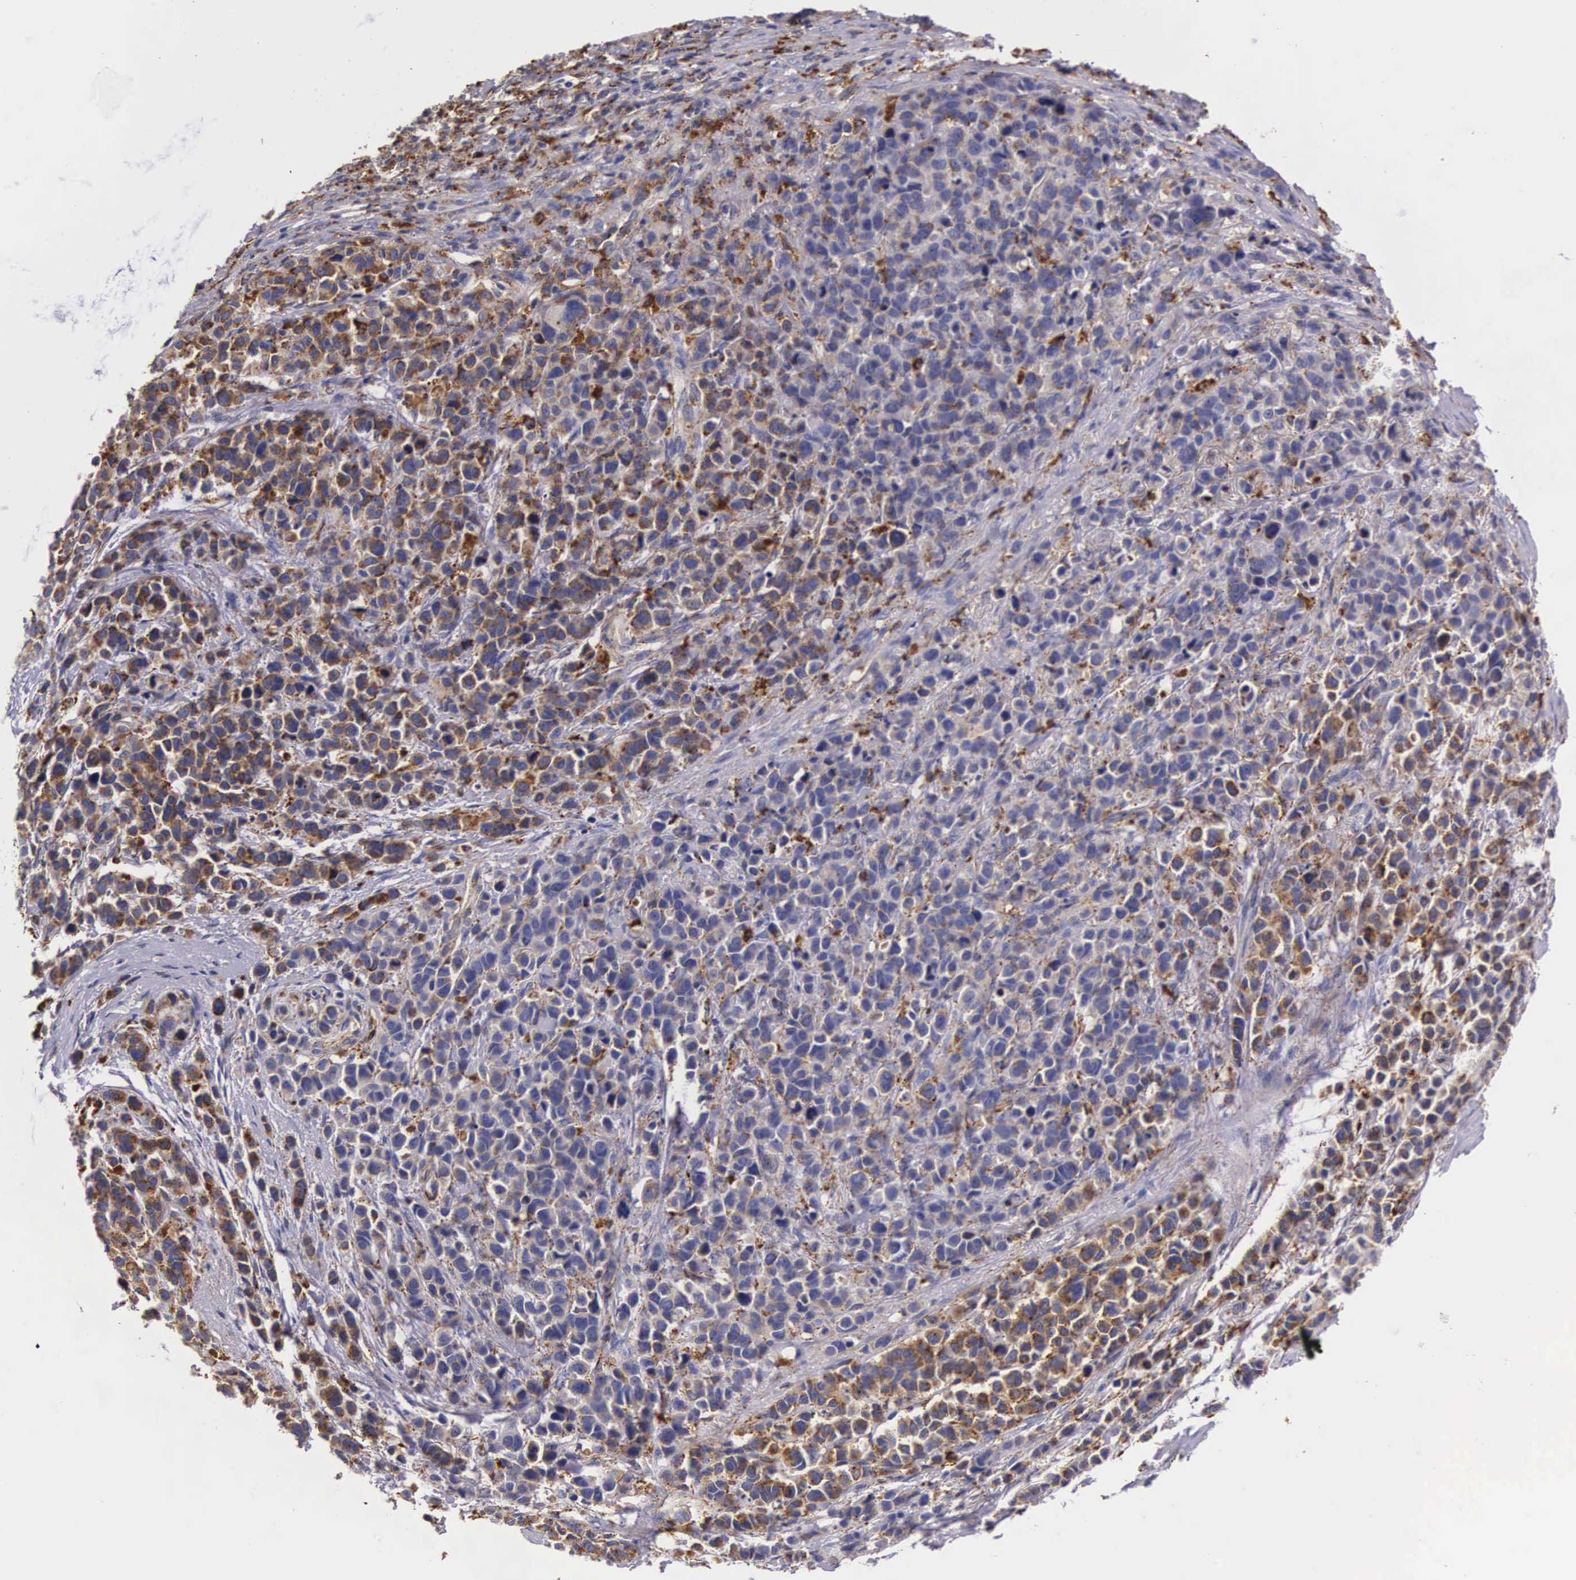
{"staining": {"intensity": "moderate", "quantity": ">75%", "location": "cytoplasmic/membranous"}, "tissue": "stomach cancer", "cell_type": "Tumor cells", "image_type": "cancer", "snomed": [{"axis": "morphology", "description": "Adenocarcinoma, NOS"}, {"axis": "topography", "description": "Stomach, upper"}], "caption": "Stomach cancer stained for a protein (brown) reveals moderate cytoplasmic/membranous positive positivity in about >75% of tumor cells.", "gene": "NAGA", "patient": {"sex": "male", "age": 71}}